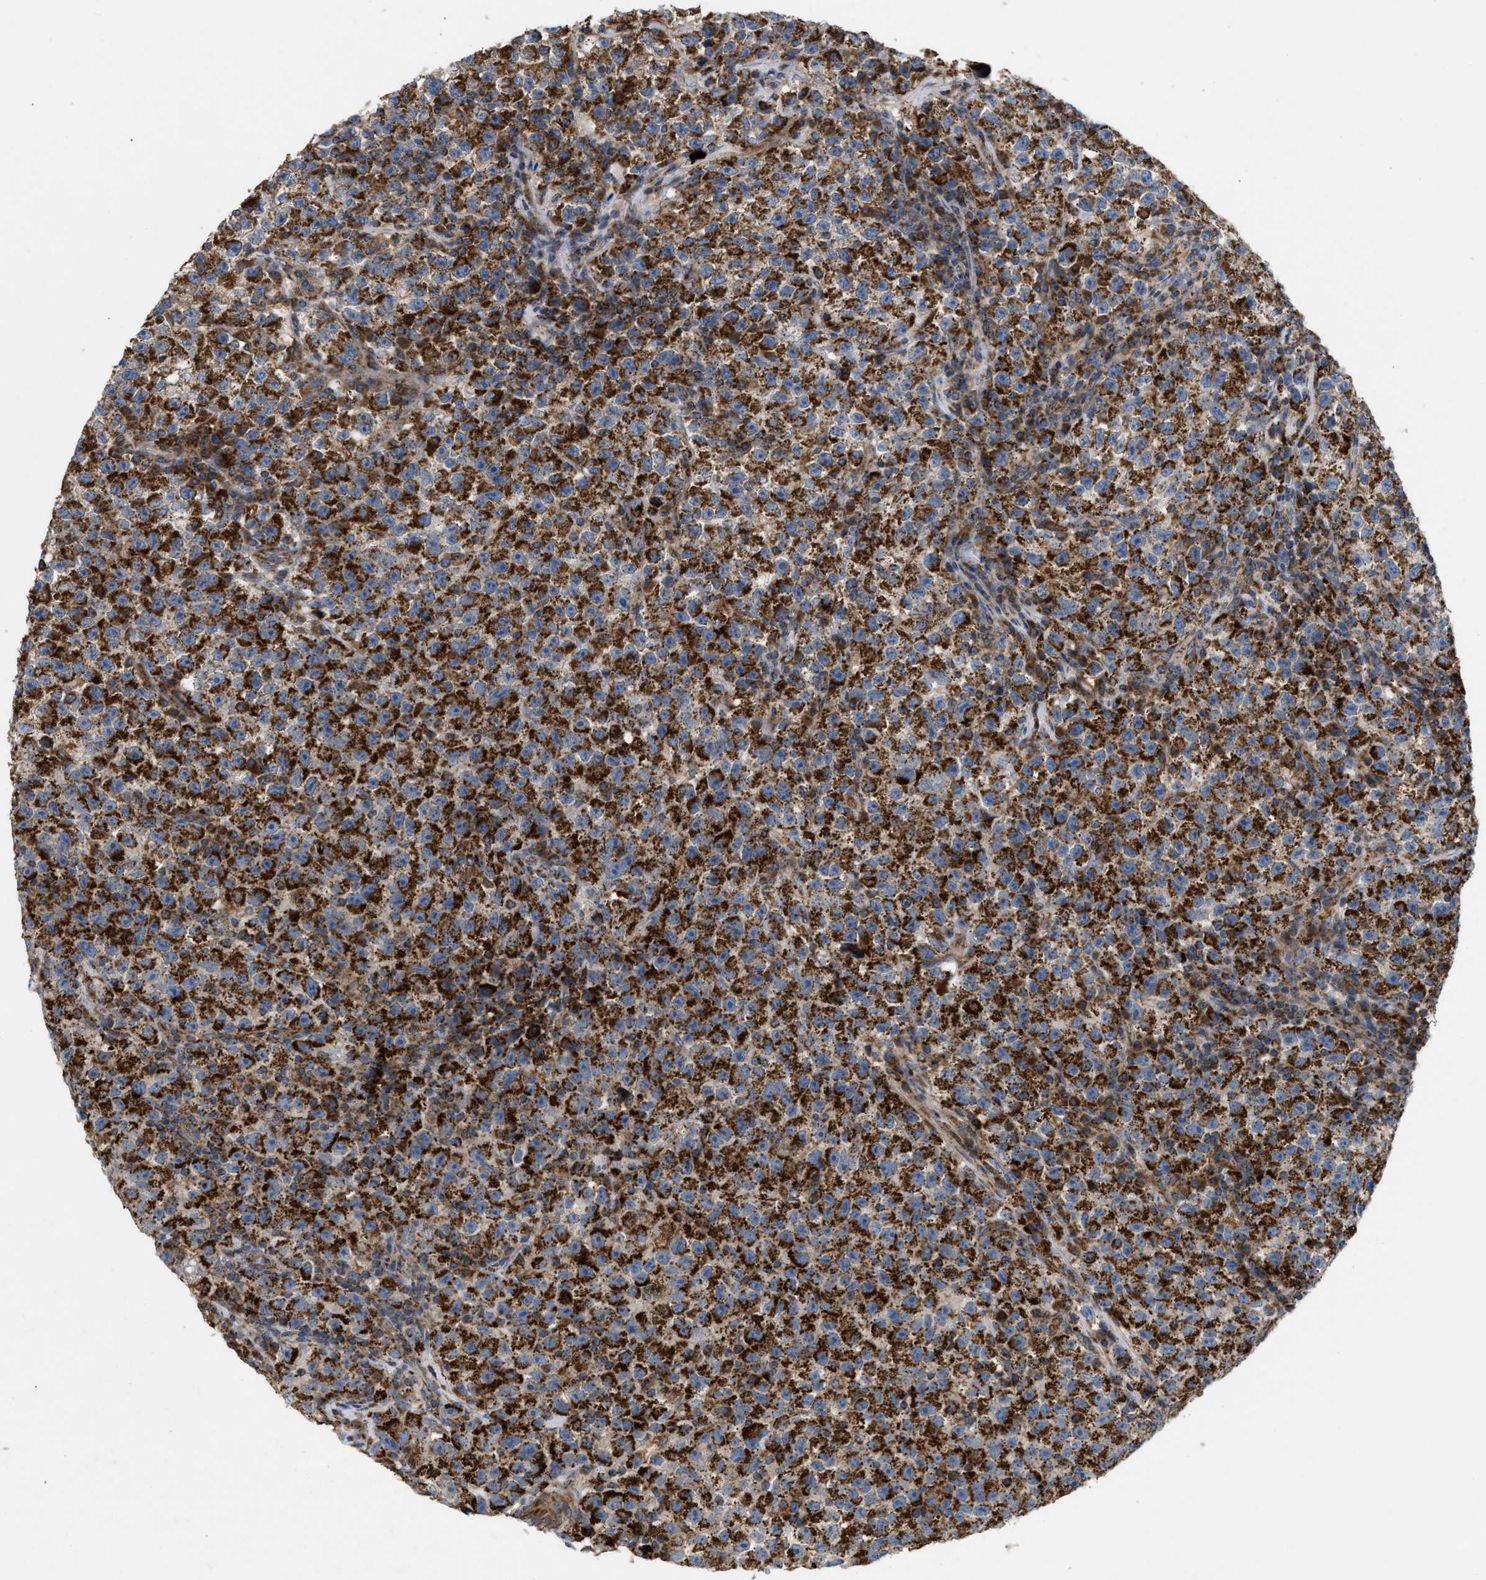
{"staining": {"intensity": "strong", "quantity": ">75%", "location": "cytoplasmic/membranous"}, "tissue": "testis cancer", "cell_type": "Tumor cells", "image_type": "cancer", "snomed": [{"axis": "morphology", "description": "Seminoma, NOS"}, {"axis": "topography", "description": "Testis"}], "caption": "High-magnification brightfield microscopy of testis cancer stained with DAB (3,3'-diaminobenzidine) (brown) and counterstained with hematoxylin (blue). tumor cells exhibit strong cytoplasmic/membranous expression is appreciated in approximately>75% of cells. (Brightfield microscopy of DAB IHC at high magnification).", "gene": "TACO1", "patient": {"sex": "male", "age": 22}}